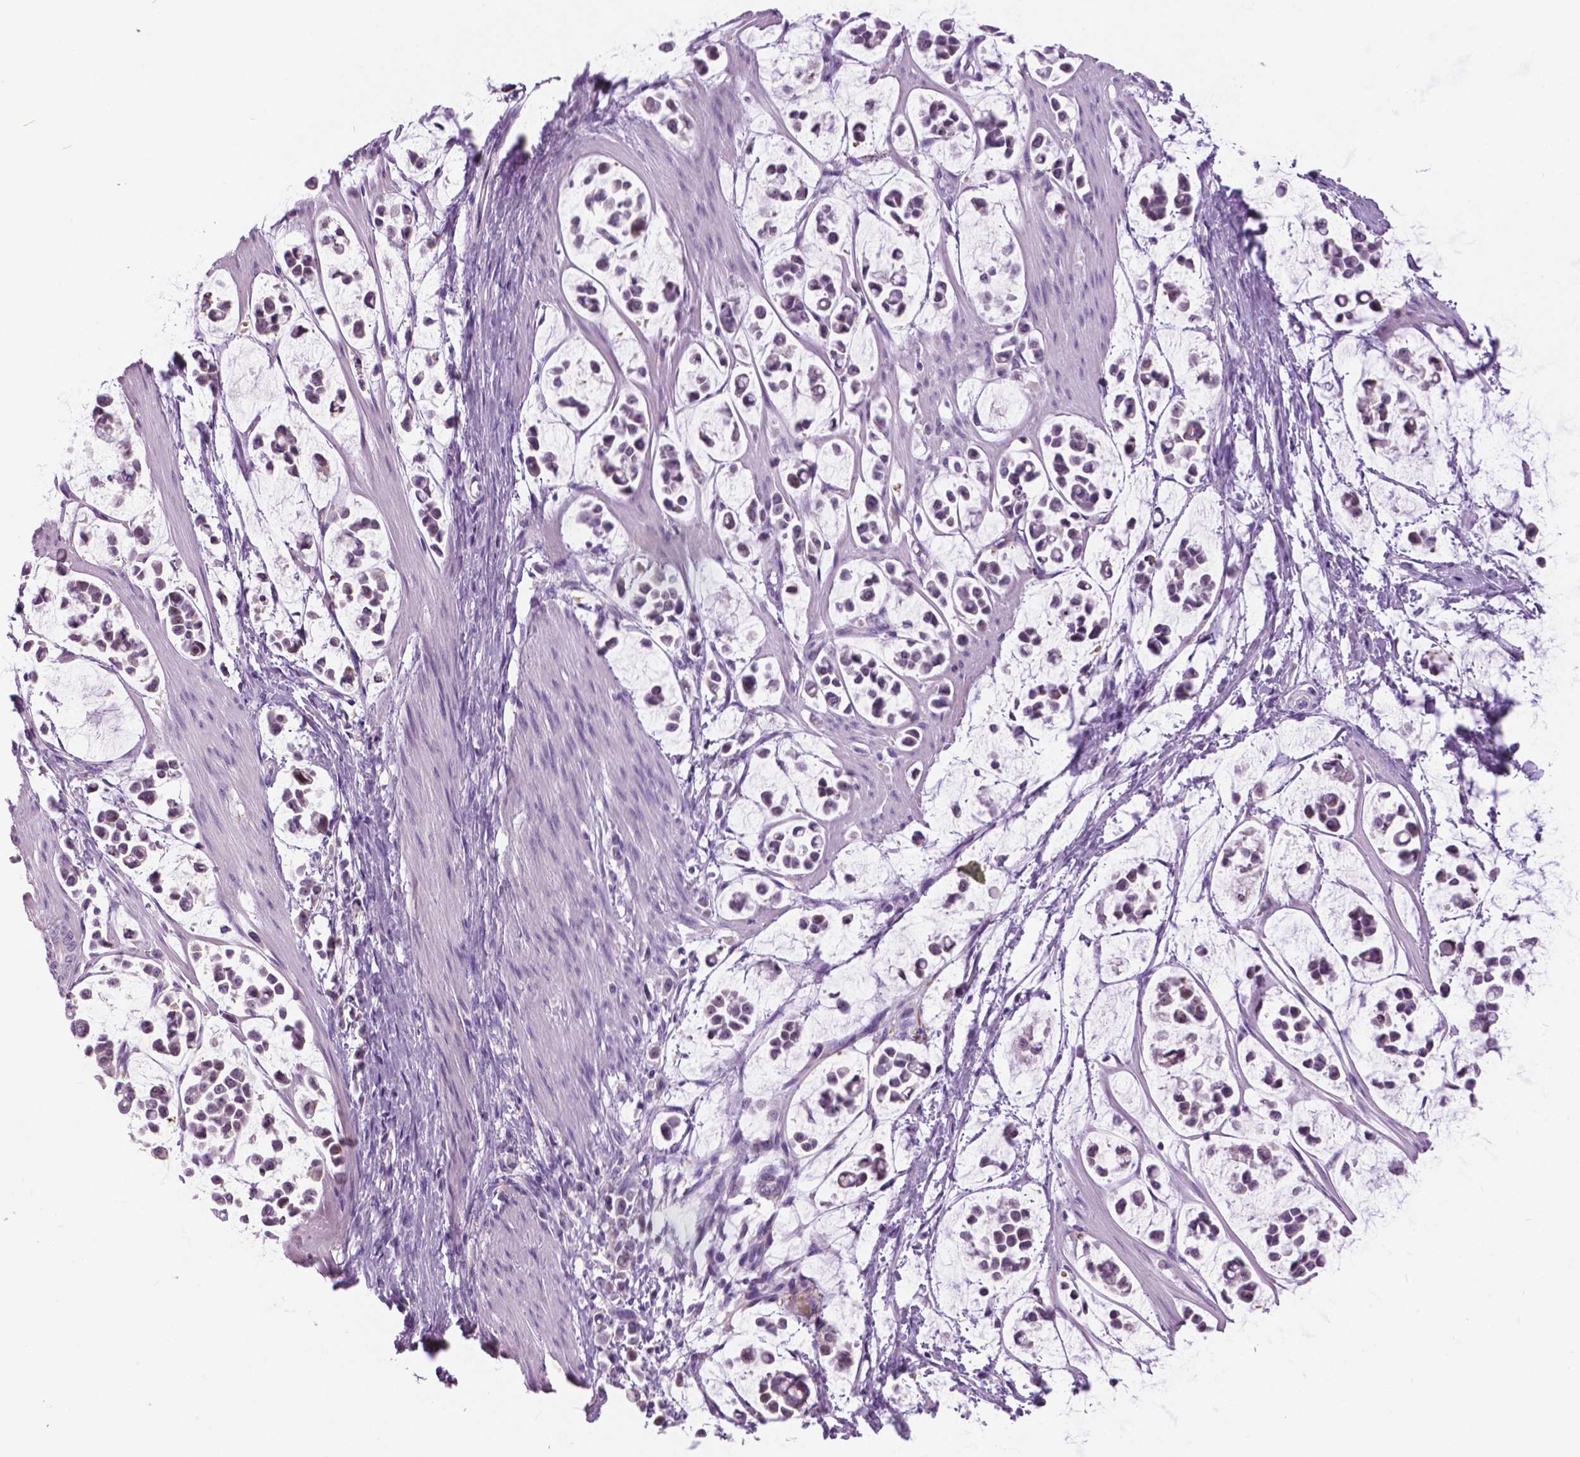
{"staining": {"intensity": "negative", "quantity": "none", "location": "none"}, "tissue": "stomach cancer", "cell_type": "Tumor cells", "image_type": "cancer", "snomed": [{"axis": "morphology", "description": "Adenocarcinoma, NOS"}, {"axis": "topography", "description": "Stomach"}], "caption": "The image demonstrates no significant positivity in tumor cells of stomach cancer. (DAB (3,3'-diaminobenzidine) IHC visualized using brightfield microscopy, high magnification).", "gene": "TP53TG5", "patient": {"sex": "male", "age": 82}}